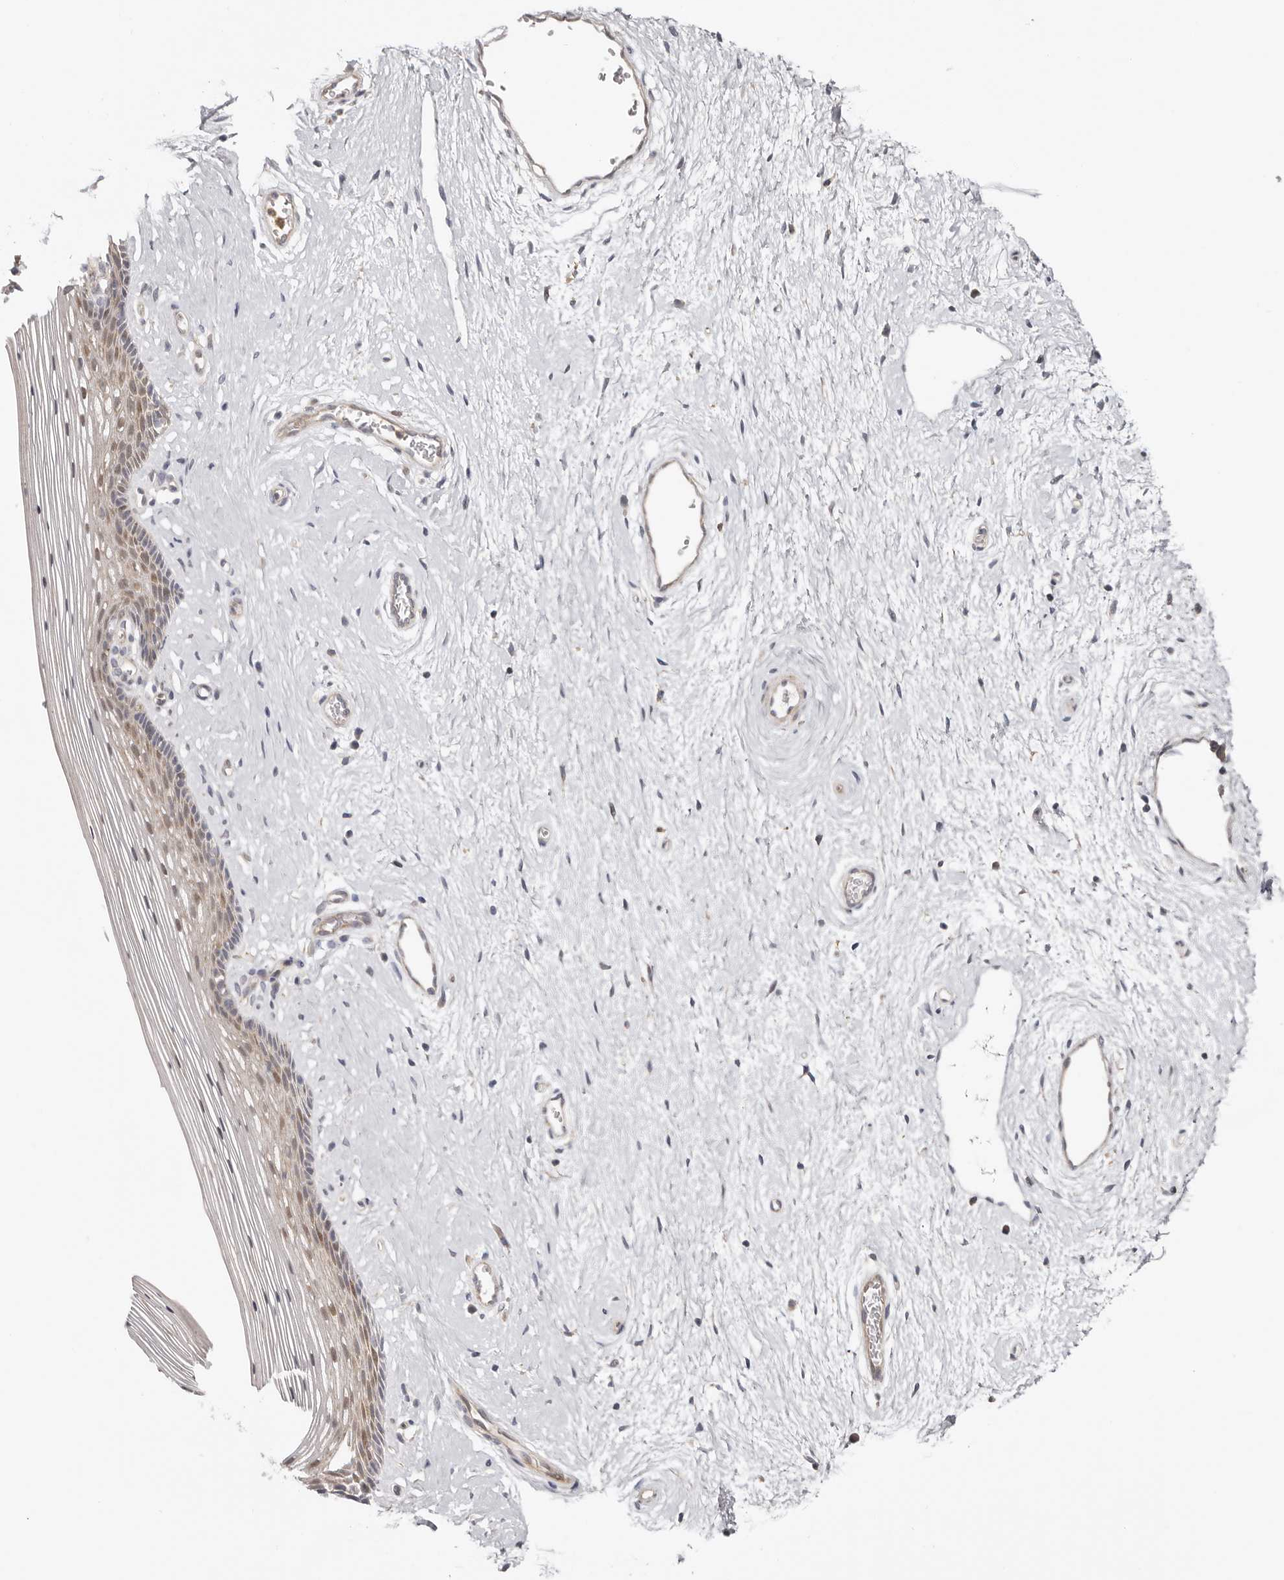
{"staining": {"intensity": "weak", "quantity": "25%-75%", "location": "nuclear"}, "tissue": "vagina", "cell_type": "Squamous epithelial cells", "image_type": "normal", "snomed": [{"axis": "morphology", "description": "Normal tissue, NOS"}, {"axis": "topography", "description": "Vagina"}], "caption": "Immunohistochemical staining of unremarkable vagina reveals weak nuclear protein expression in approximately 25%-75% of squamous epithelial cells.", "gene": "MSRB2", "patient": {"sex": "female", "age": 46}}